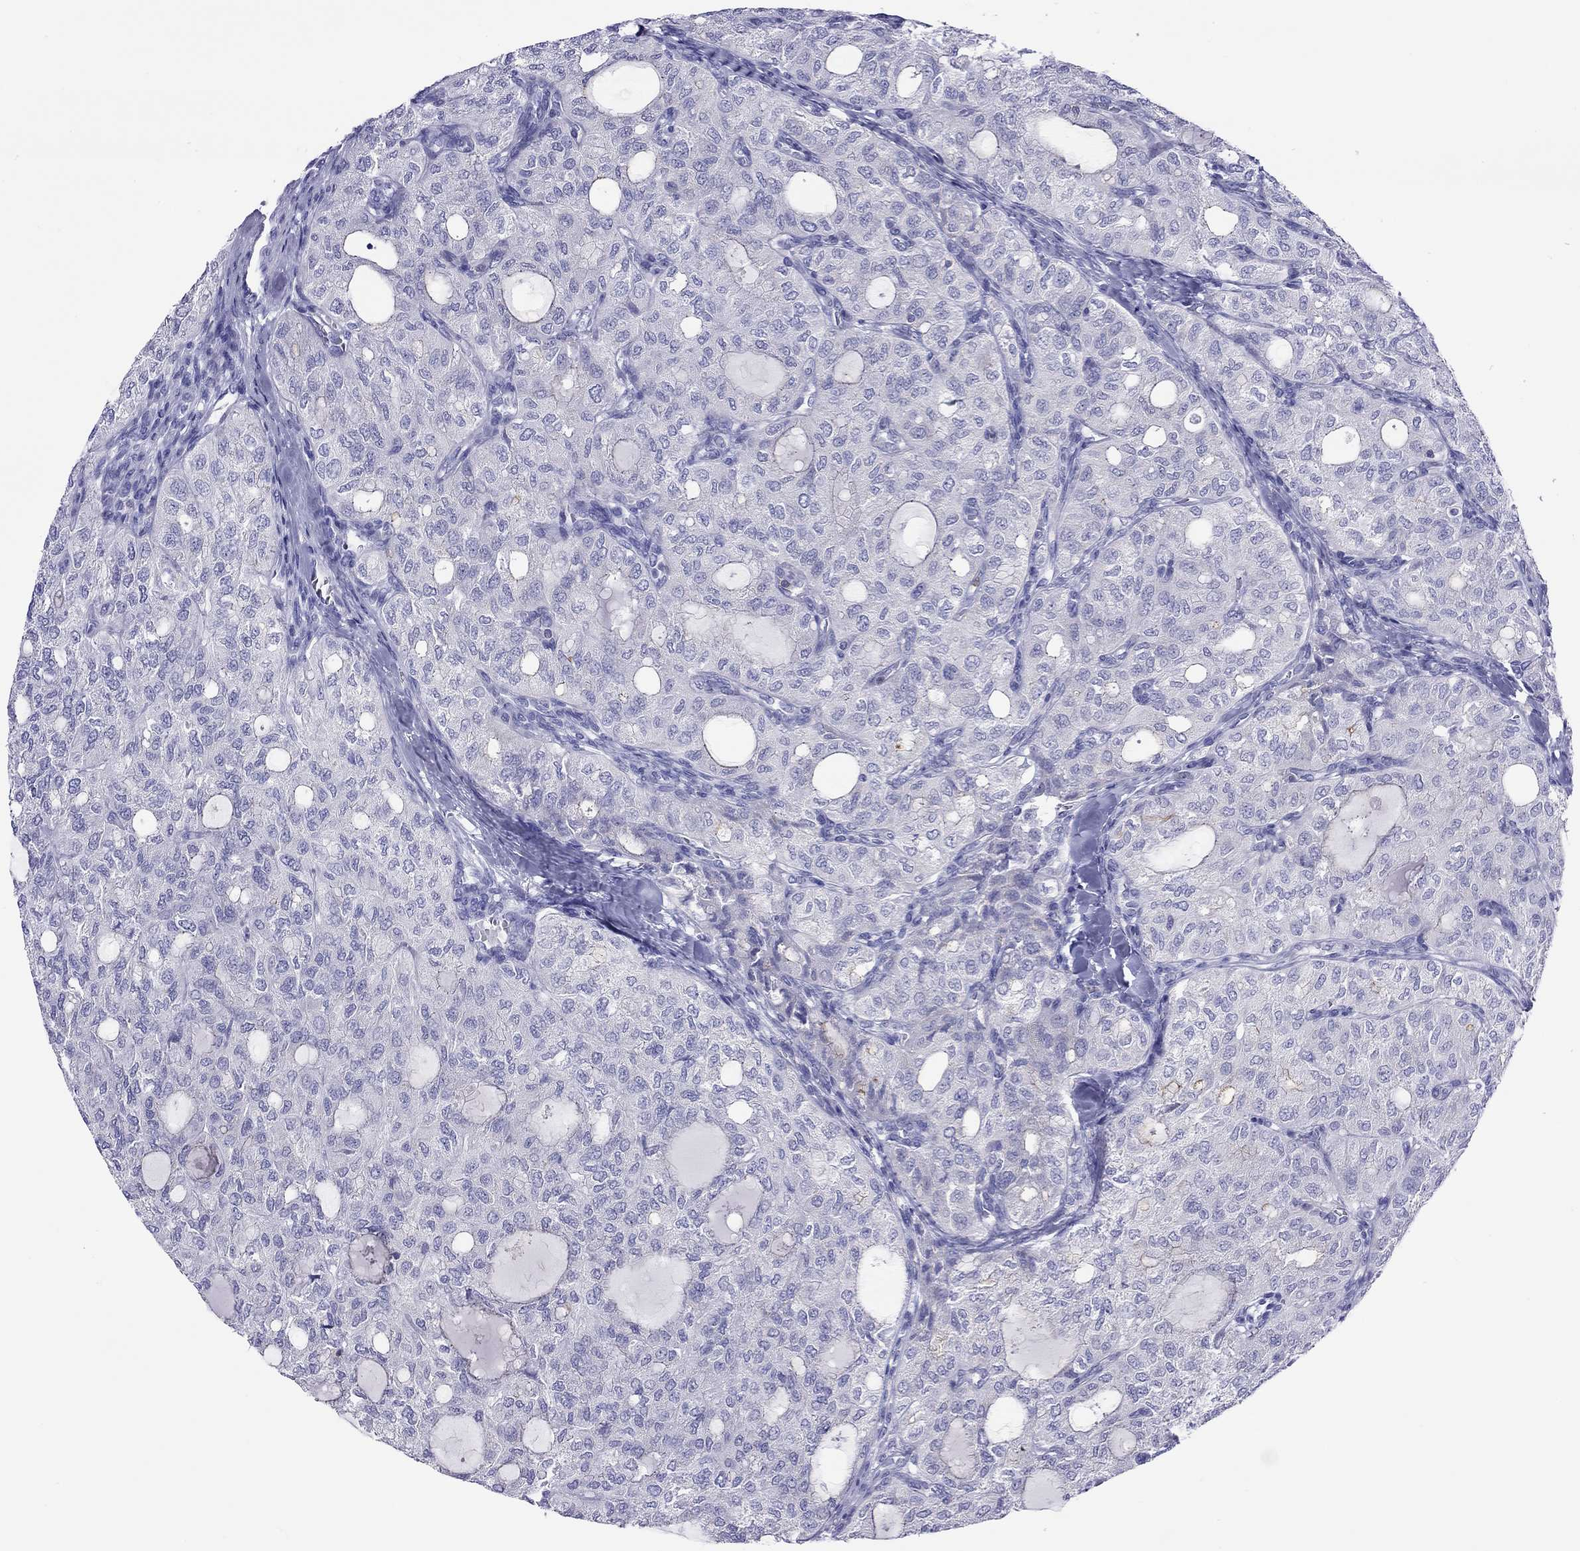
{"staining": {"intensity": "negative", "quantity": "none", "location": "none"}, "tissue": "thyroid cancer", "cell_type": "Tumor cells", "image_type": "cancer", "snomed": [{"axis": "morphology", "description": "Follicular adenoma carcinoma, NOS"}, {"axis": "topography", "description": "Thyroid gland"}], "caption": "This is an immunohistochemistry photomicrograph of human thyroid cancer (follicular adenoma carcinoma). There is no staining in tumor cells.", "gene": "SLC46A2", "patient": {"sex": "male", "age": 75}}